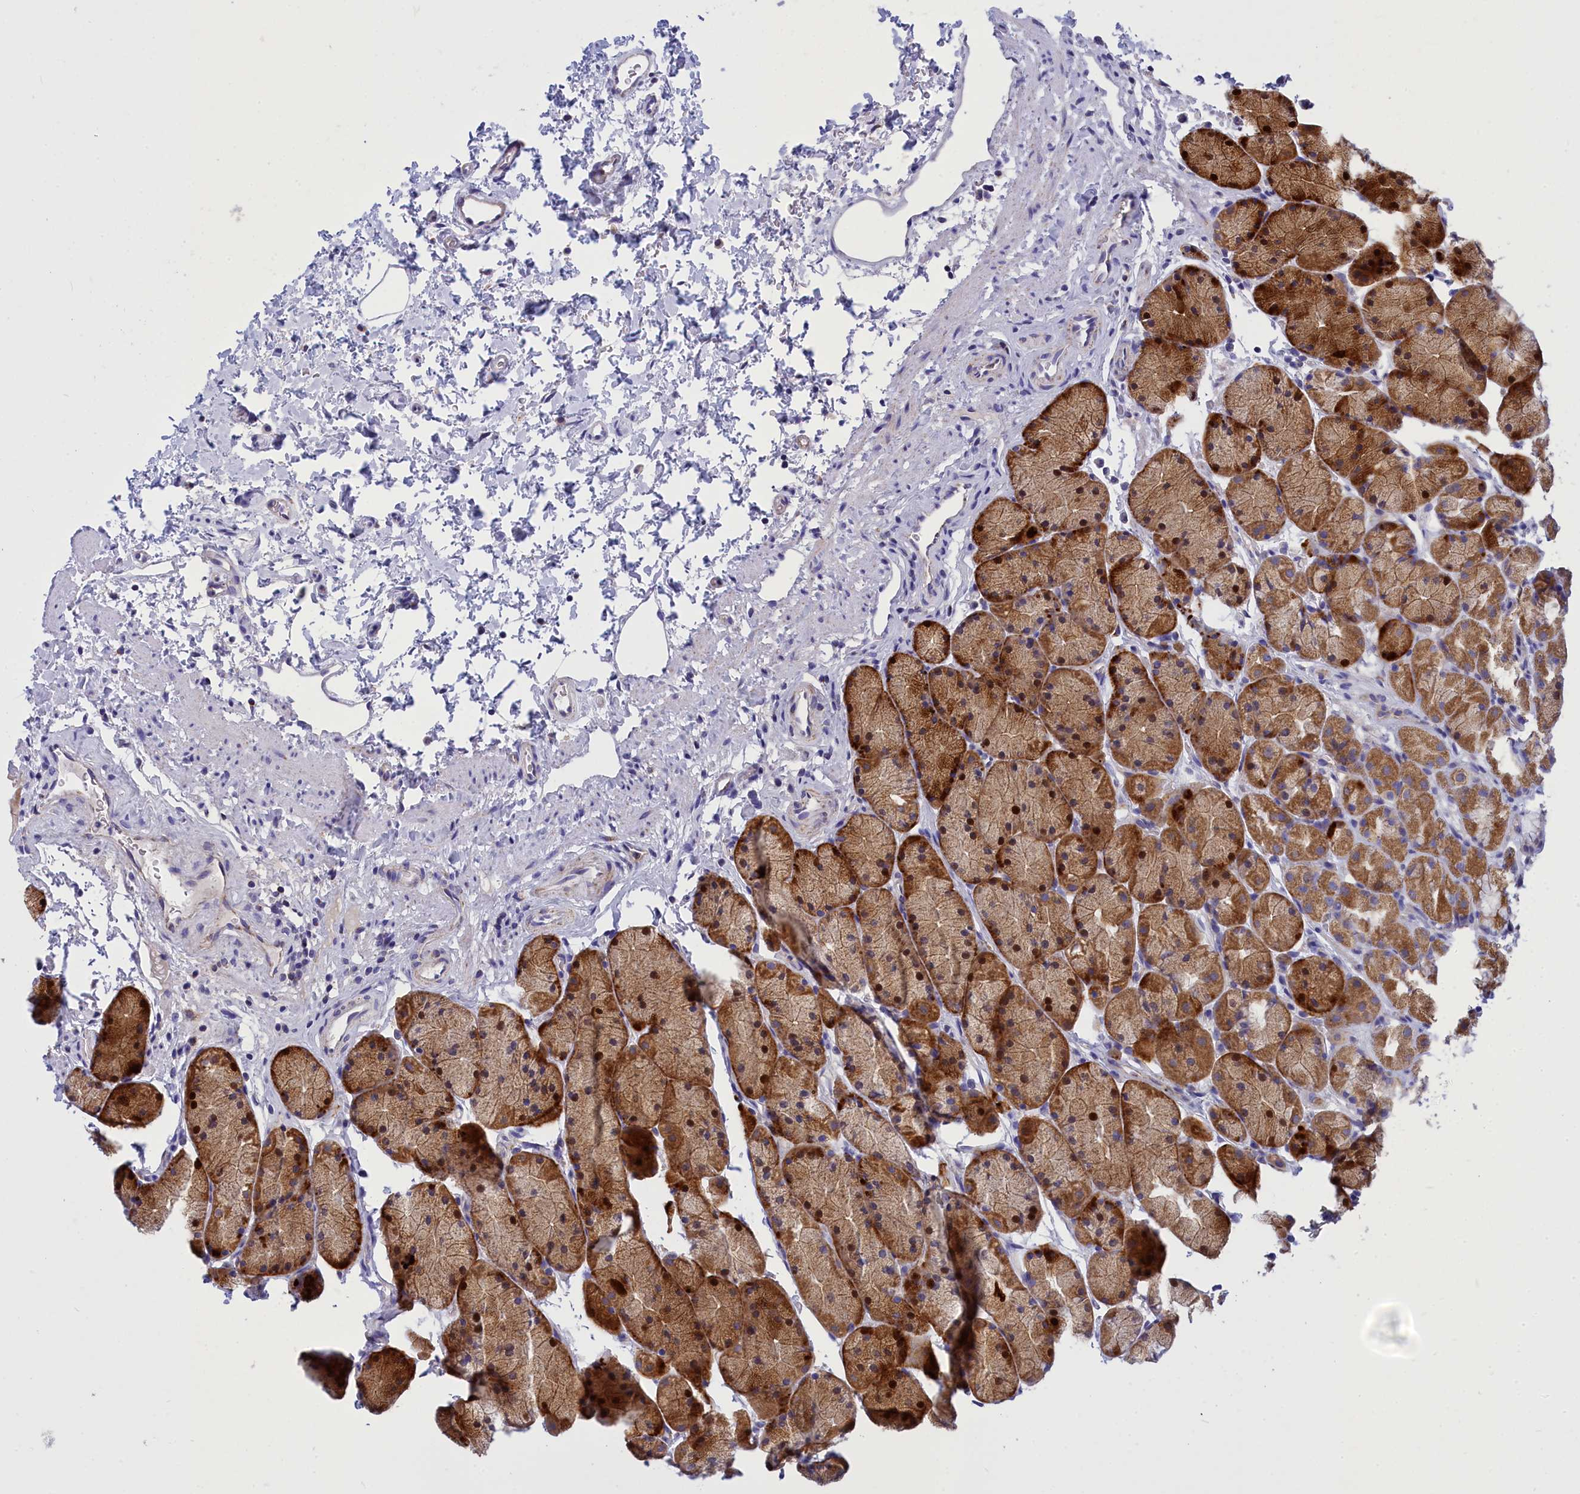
{"staining": {"intensity": "strong", "quantity": "25%-75%", "location": "cytoplasmic/membranous,nuclear"}, "tissue": "stomach", "cell_type": "Glandular cells", "image_type": "normal", "snomed": [{"axis": "morphology", "description": "Normal tissue, NOS"}, {"axis": "topography", "description": "Stomach, upper"}, {"axis": "topography", "description": "Stomach"}], "caption": "Immunohistochemical staining of benign stomach displays high levels of strong cytoplasmic/membranous,nuclear expression in about 25%-75% of glandular cells.", "gene": "CCRL2", "patient": {"sex": "male", "age": 47}}